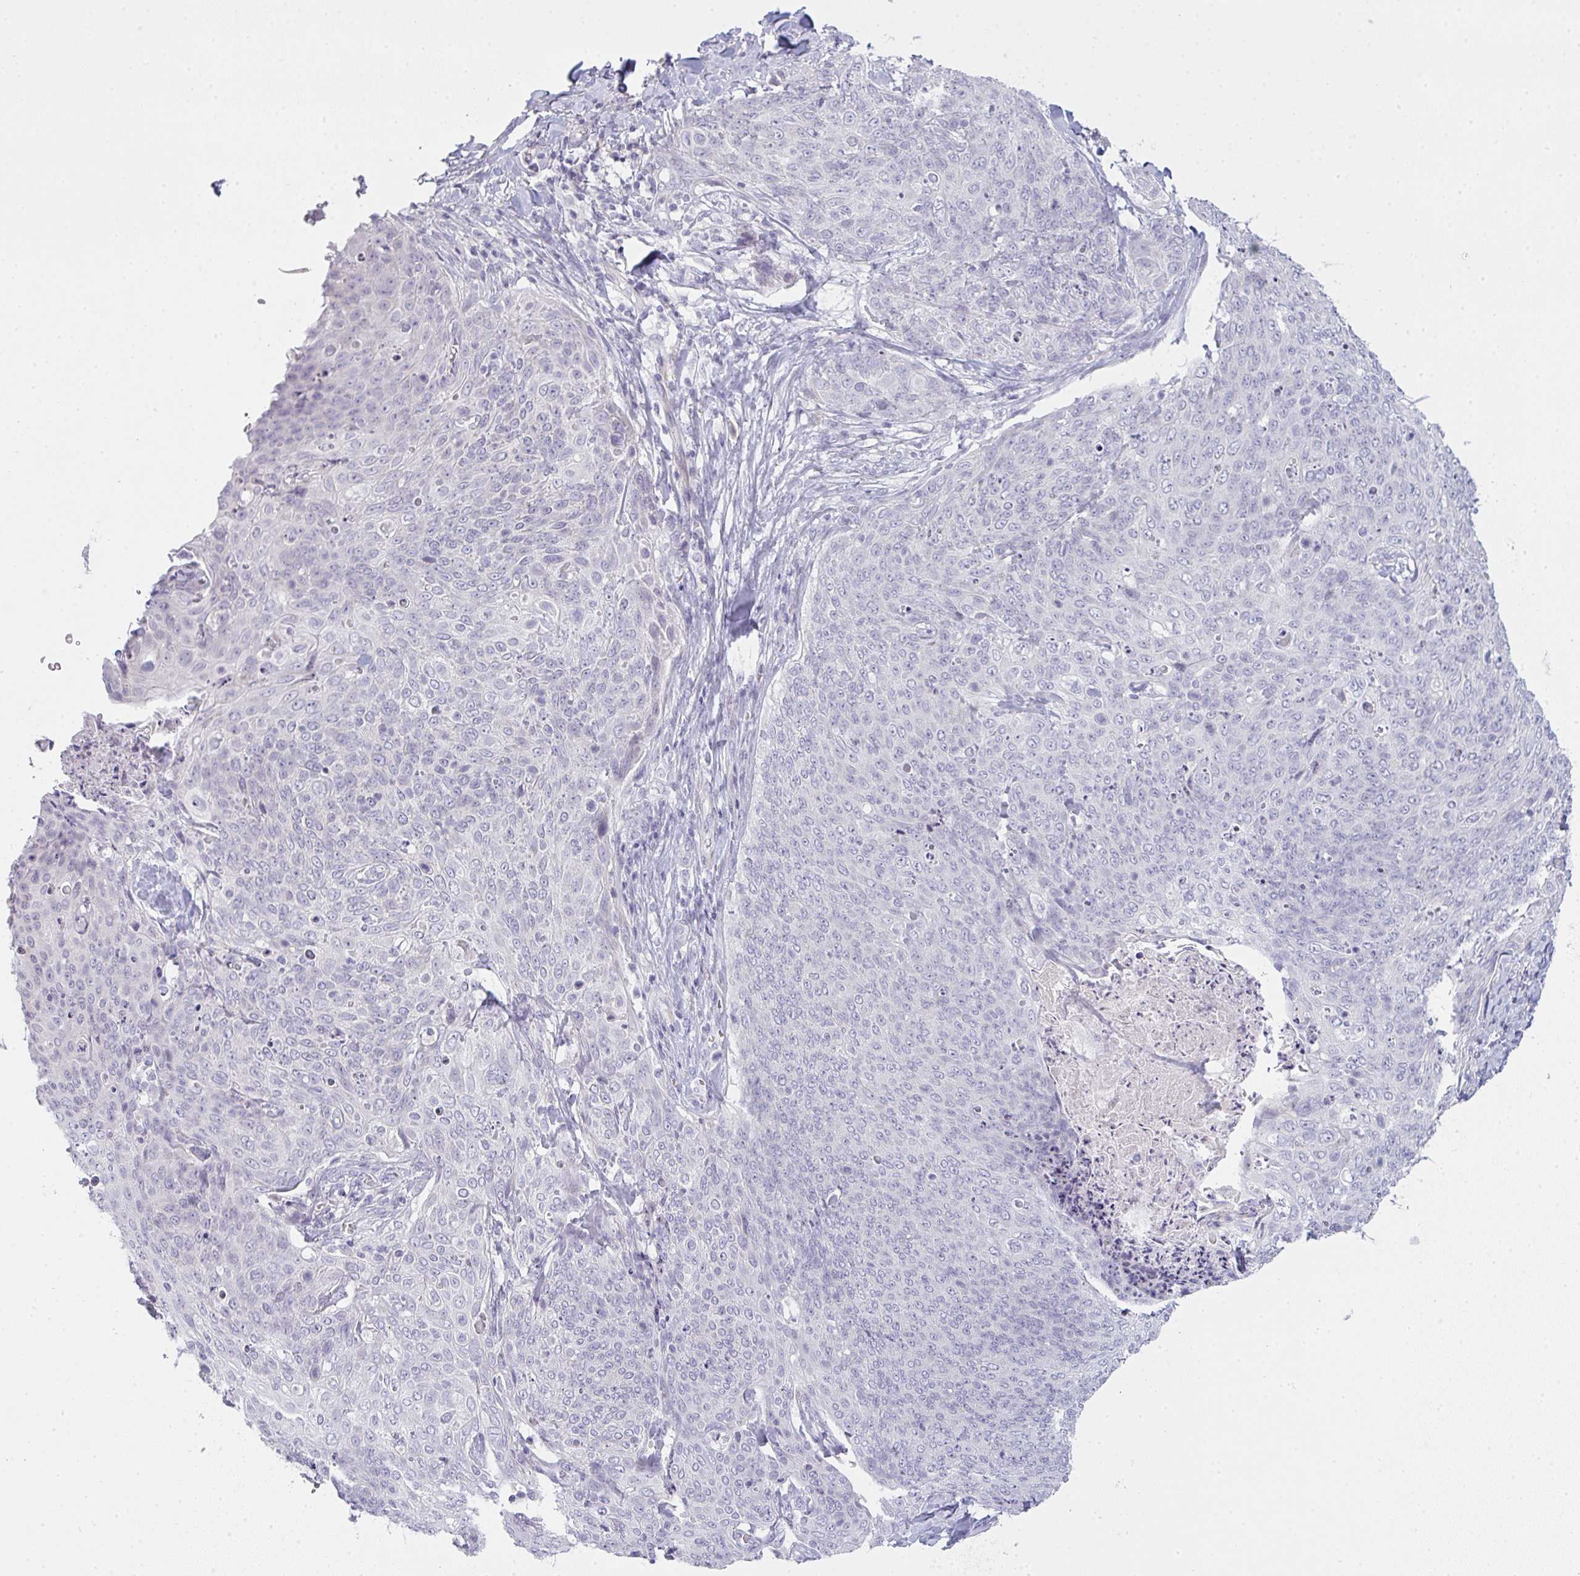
{"staining": {"intensity": "negative", "quantity": "none", "location": "none"}, "tissue": "skin cancer", "cell_type": "Tumor cells", "image_type": "cancer", "snomed": [{"axis": "morphology", "description": "Squamous cell carcinoma, NOS"}, {"axis": "topography", "description": "Skin"}, {"axis": "topography", "description": "Vulva"}], "caption": "Immunohistochemistry micrograph of neoplastic tissue: skin squamous cell carcinoma stained with DAB reveals no significant protein expression in tumor cells.", "gene": "SIRPB2", "patient": {"sex": "female", "age": 85}}